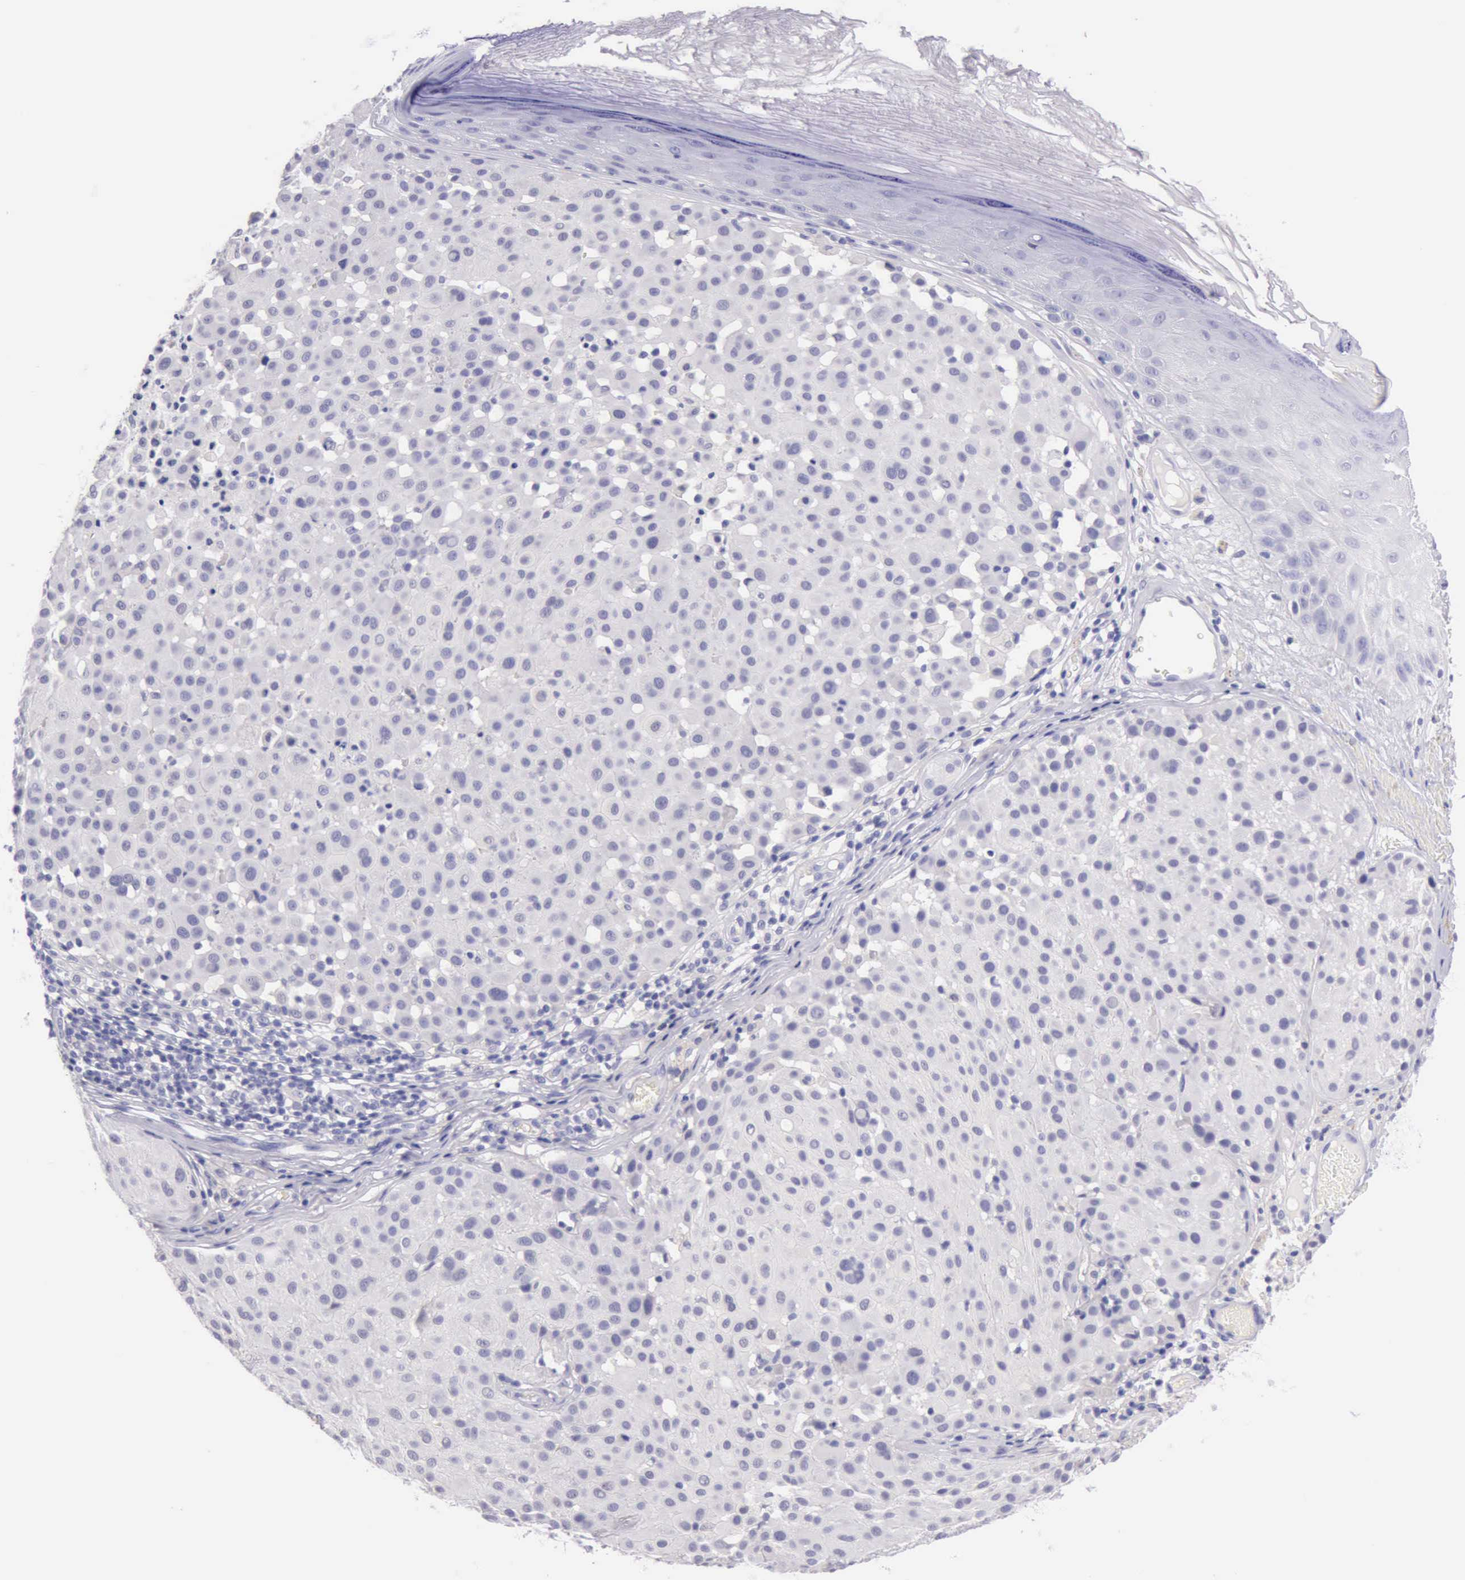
{"staining": {"intensity": "negative", "quantity": "none", "location": "none"}, "tissue": "melanoma", "cell_type": "Tumor cells", "image_type": "cancer", "snomed": [{"axis": "morphology", "description": "Malignant melanoma, NOS"}, {"axis": "topography", "description": "Skin"}], "caption": "This photomicrograph is of malignant melanoma stained with immunohistochemistry (IHC) to label a protein in brown with the nuclei are counter-stained blue. There is no expression in tumor cells.", "gene": "LRFN5", "patient": {"sex": "male", "age": 36}}